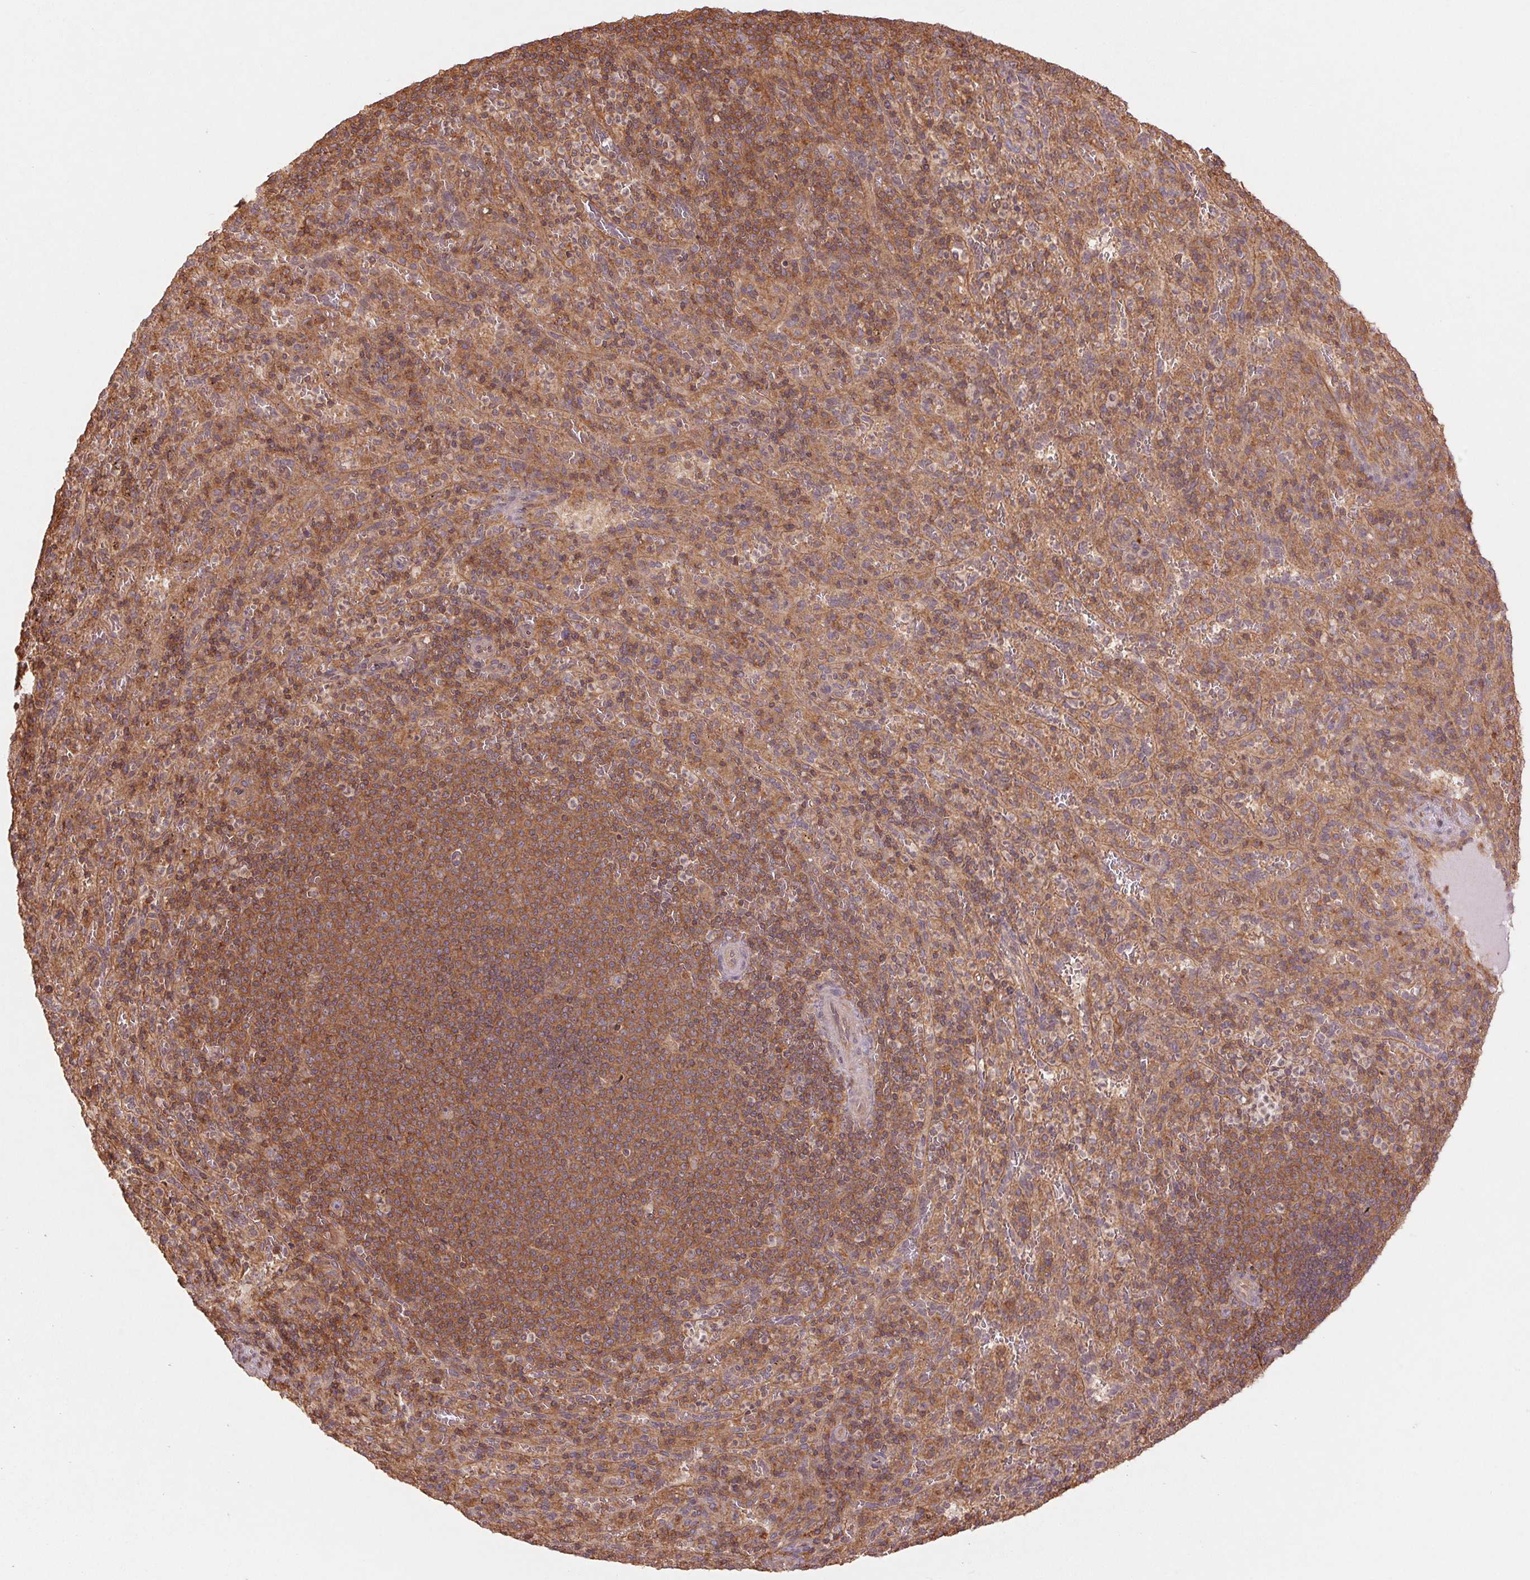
{"staining": {"intensity": "moderate", "quantity": "25%-75%", "location": "cytoplasmic/membranous"}, "tissue": "spleen", "cell_type": "Cells in red pulp", "image_type": "normal", "snomed": [{"axis": "morphology", "description": "Normal tissue, NOS"}, {"axis": "topography", "description": "Spleen"}], "caption": "The immunohistochemical stain labels moderate cytoplasmic/membranous positivity in cells in red pulp of normal spleen. The staining was performed using DAB, with brown indicating positive protein expression. Nuclei are stained blue with hematoxylin.", "gene": "TUBA1A", "patient": {"sex": "male", "age": 57}}